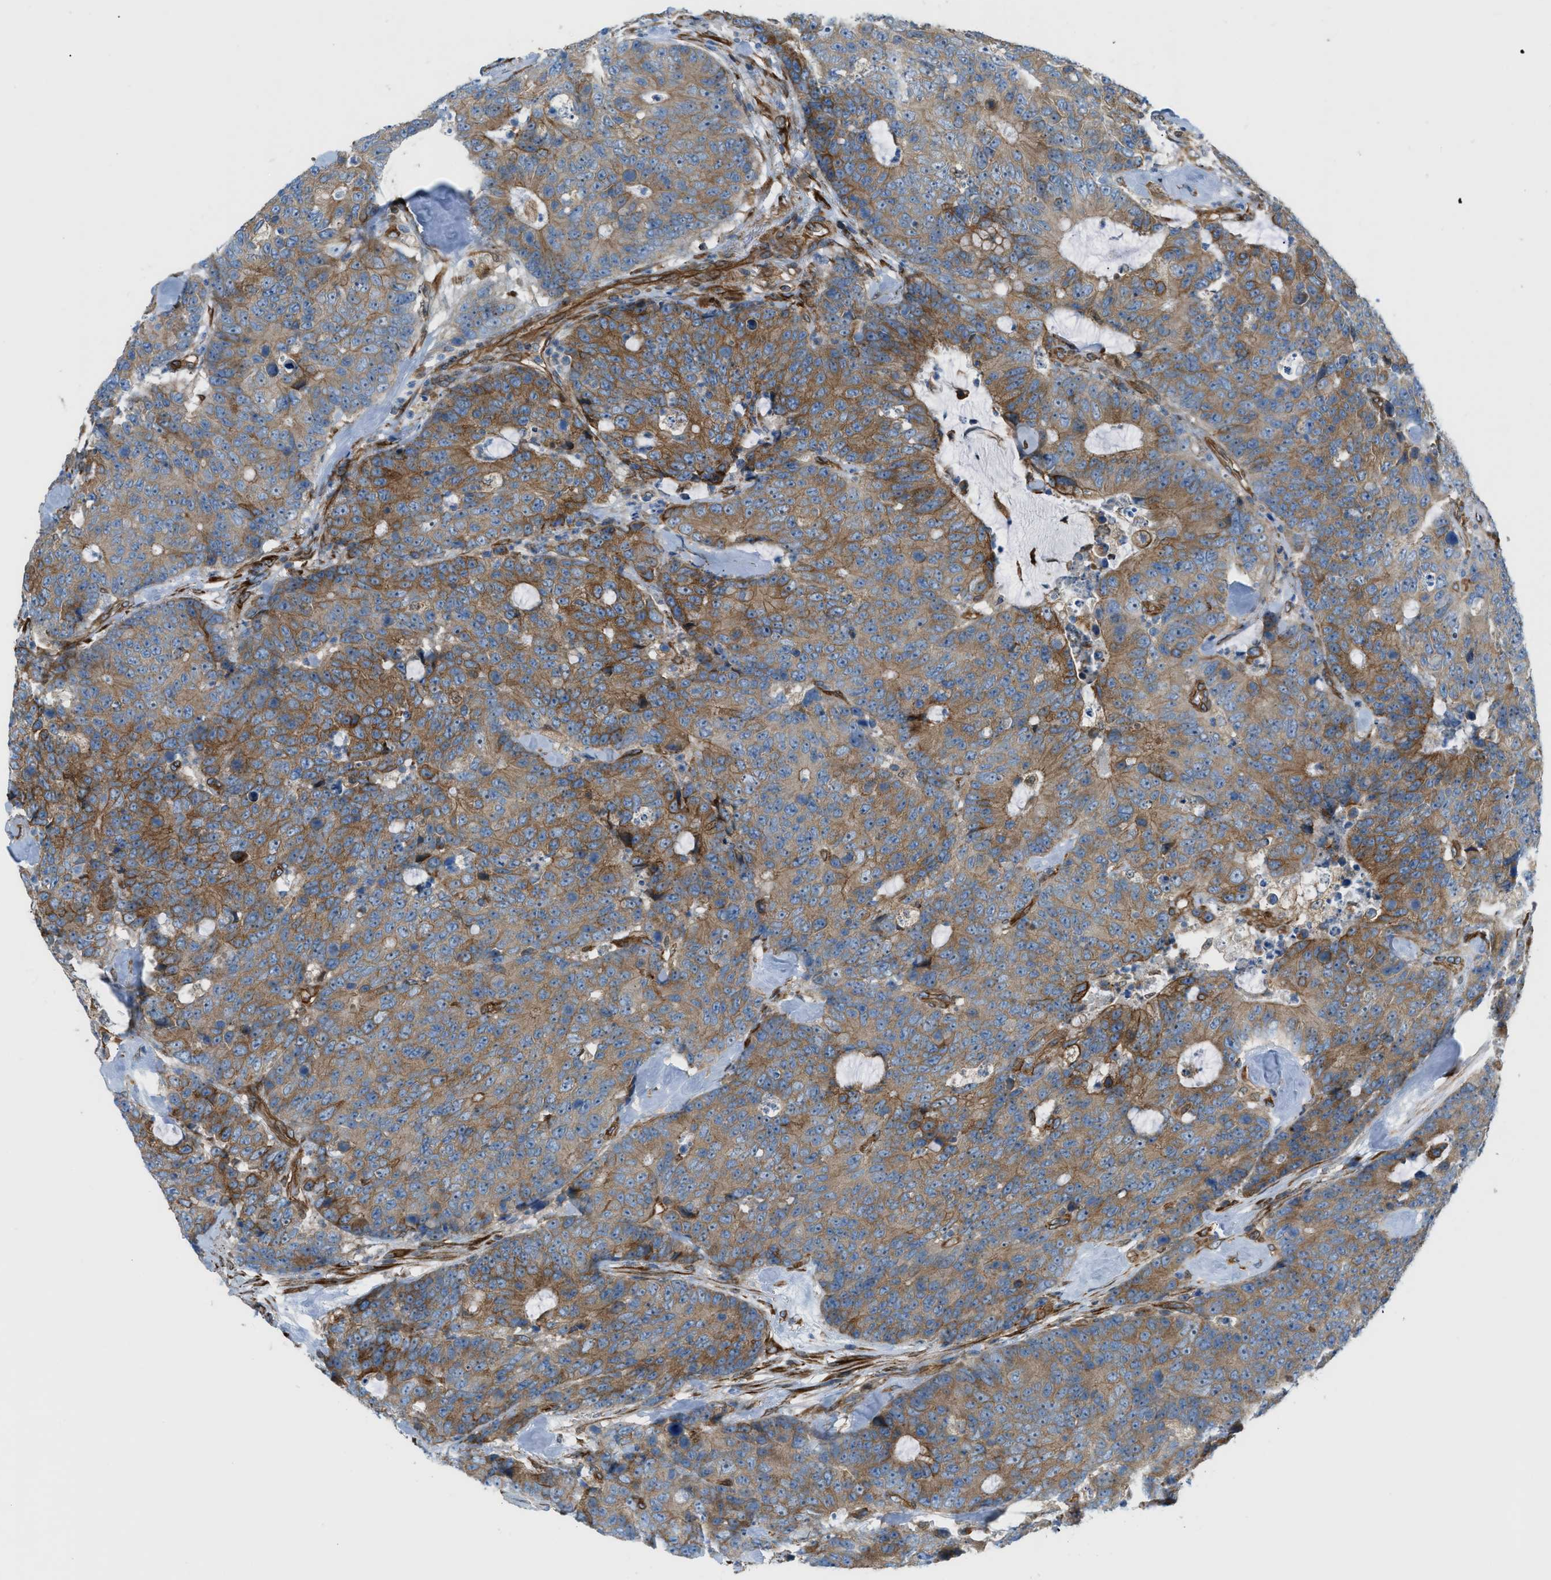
{"staining": {"intensity": "moderate", "quantity": ">75%", "location": "cytoplasmic/membranous"}, "tissue": "colorectal cancer", "cell_type": "Tumor cells", "image_type": "cancer", "snomed": [{"axis": "morphology", "description": "Adenocarcinoma, NOS"}, {"axis": "topography", "description": "Colon"}], "caption": "This is a photomicrograph of IHC staining of colorectal cancer (adenocarcinoma), which shows moderate expression in the cytoplasmic/membranous of tumor cells.", "gene": "DMAC1", "patient": {"sex": "female", "age": 86}}